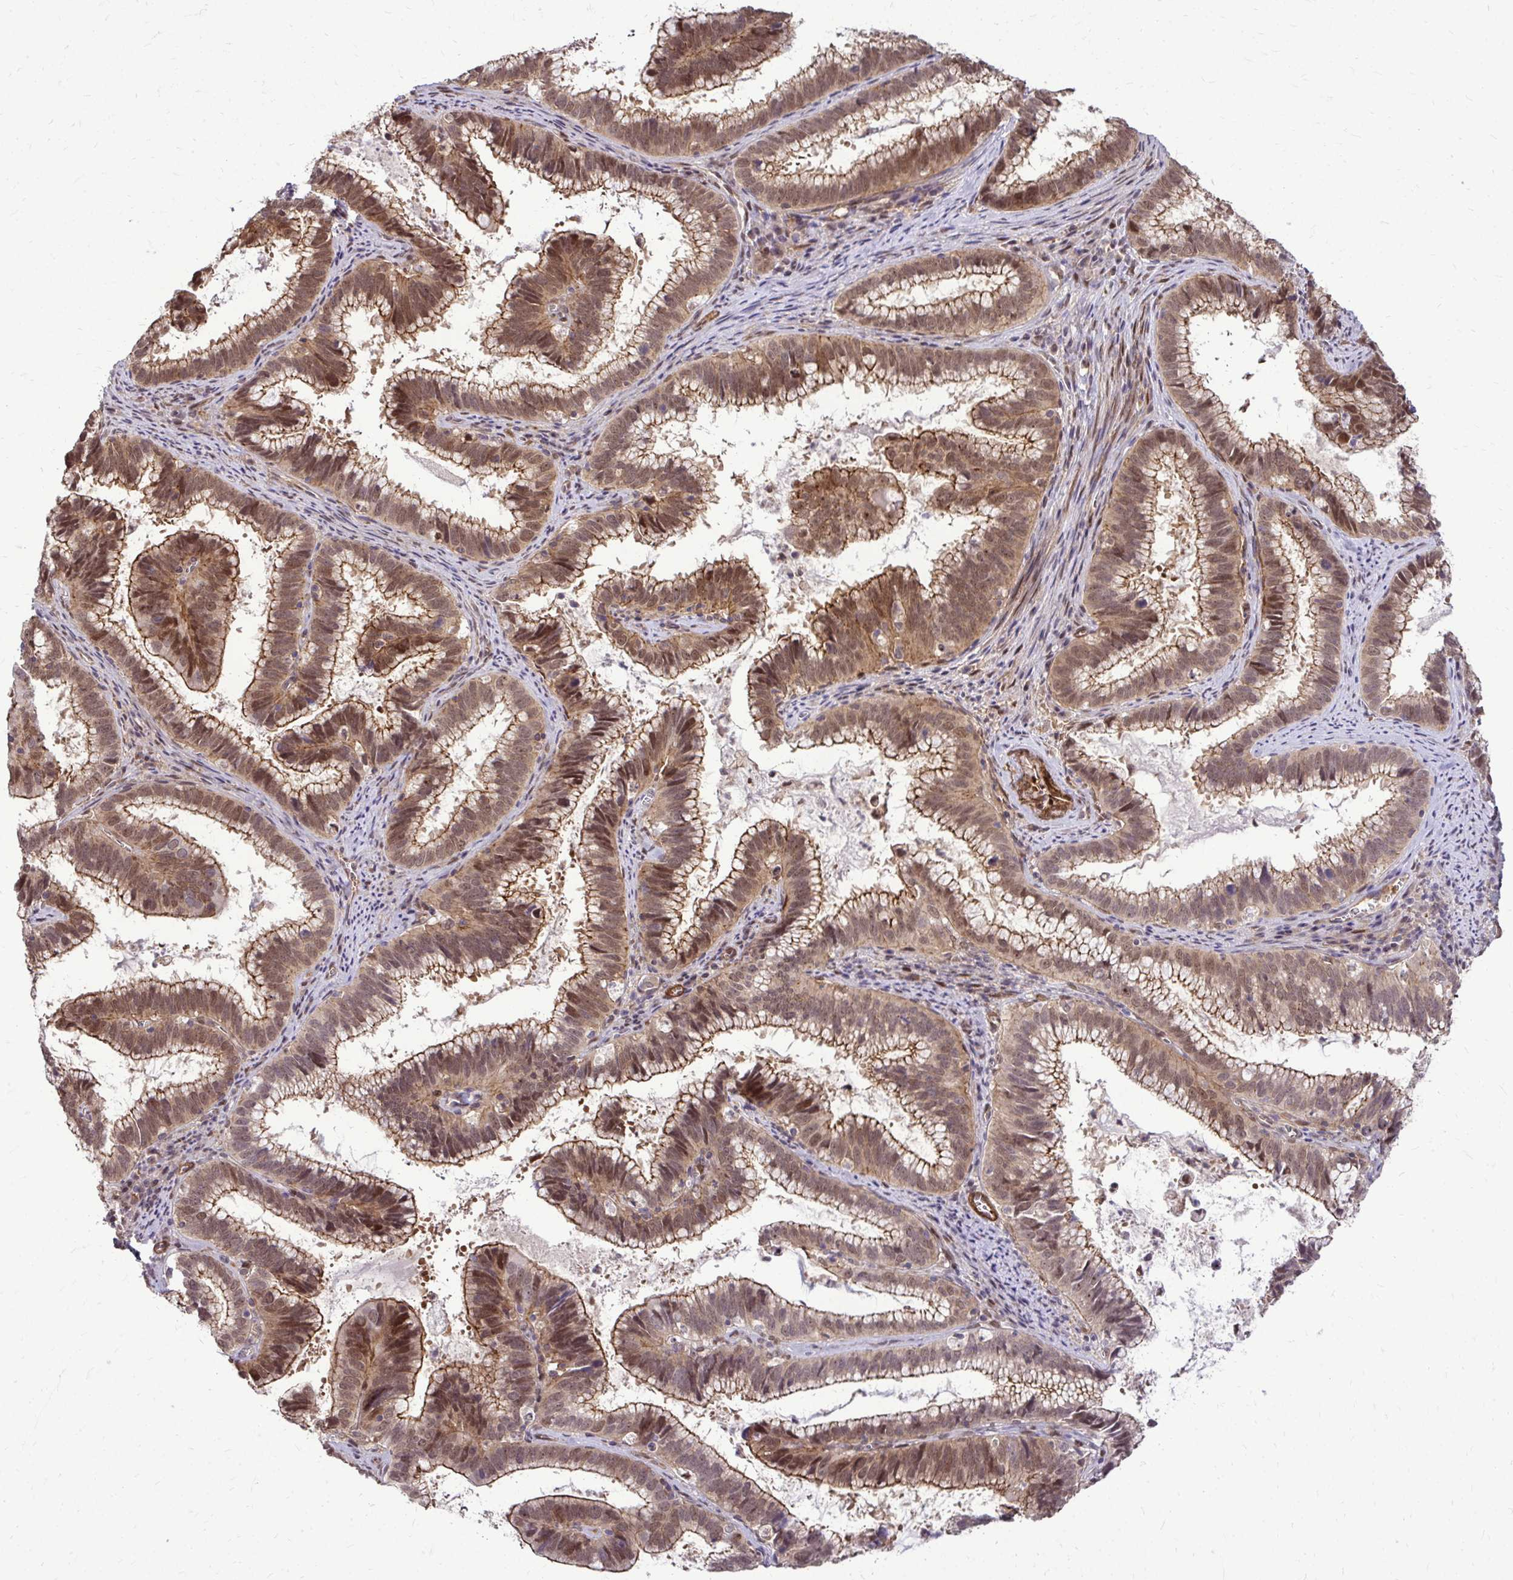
{"staining": {"intensity": "strong", "quantity": ">75%", "location": "cytoplasmic/membranous,nuclear"}, "tissue": "cervical cancer", "cell_type": "Tumor cells", "image_type": "cancer", "snomed": [{"axis": "morphology", "description": "Adenocarcinoma, NOS"}, {"axis": "topography", "description": "Cervix"}], "caption": "Protein staining demonstrates strong cytoplasmic/membranous and nuclear positivity in approximately >75% of tumor cells in cervical adenocarcinoma.", "gene": "TRIP6", "patient": {"sex": "female", "age": 61}}